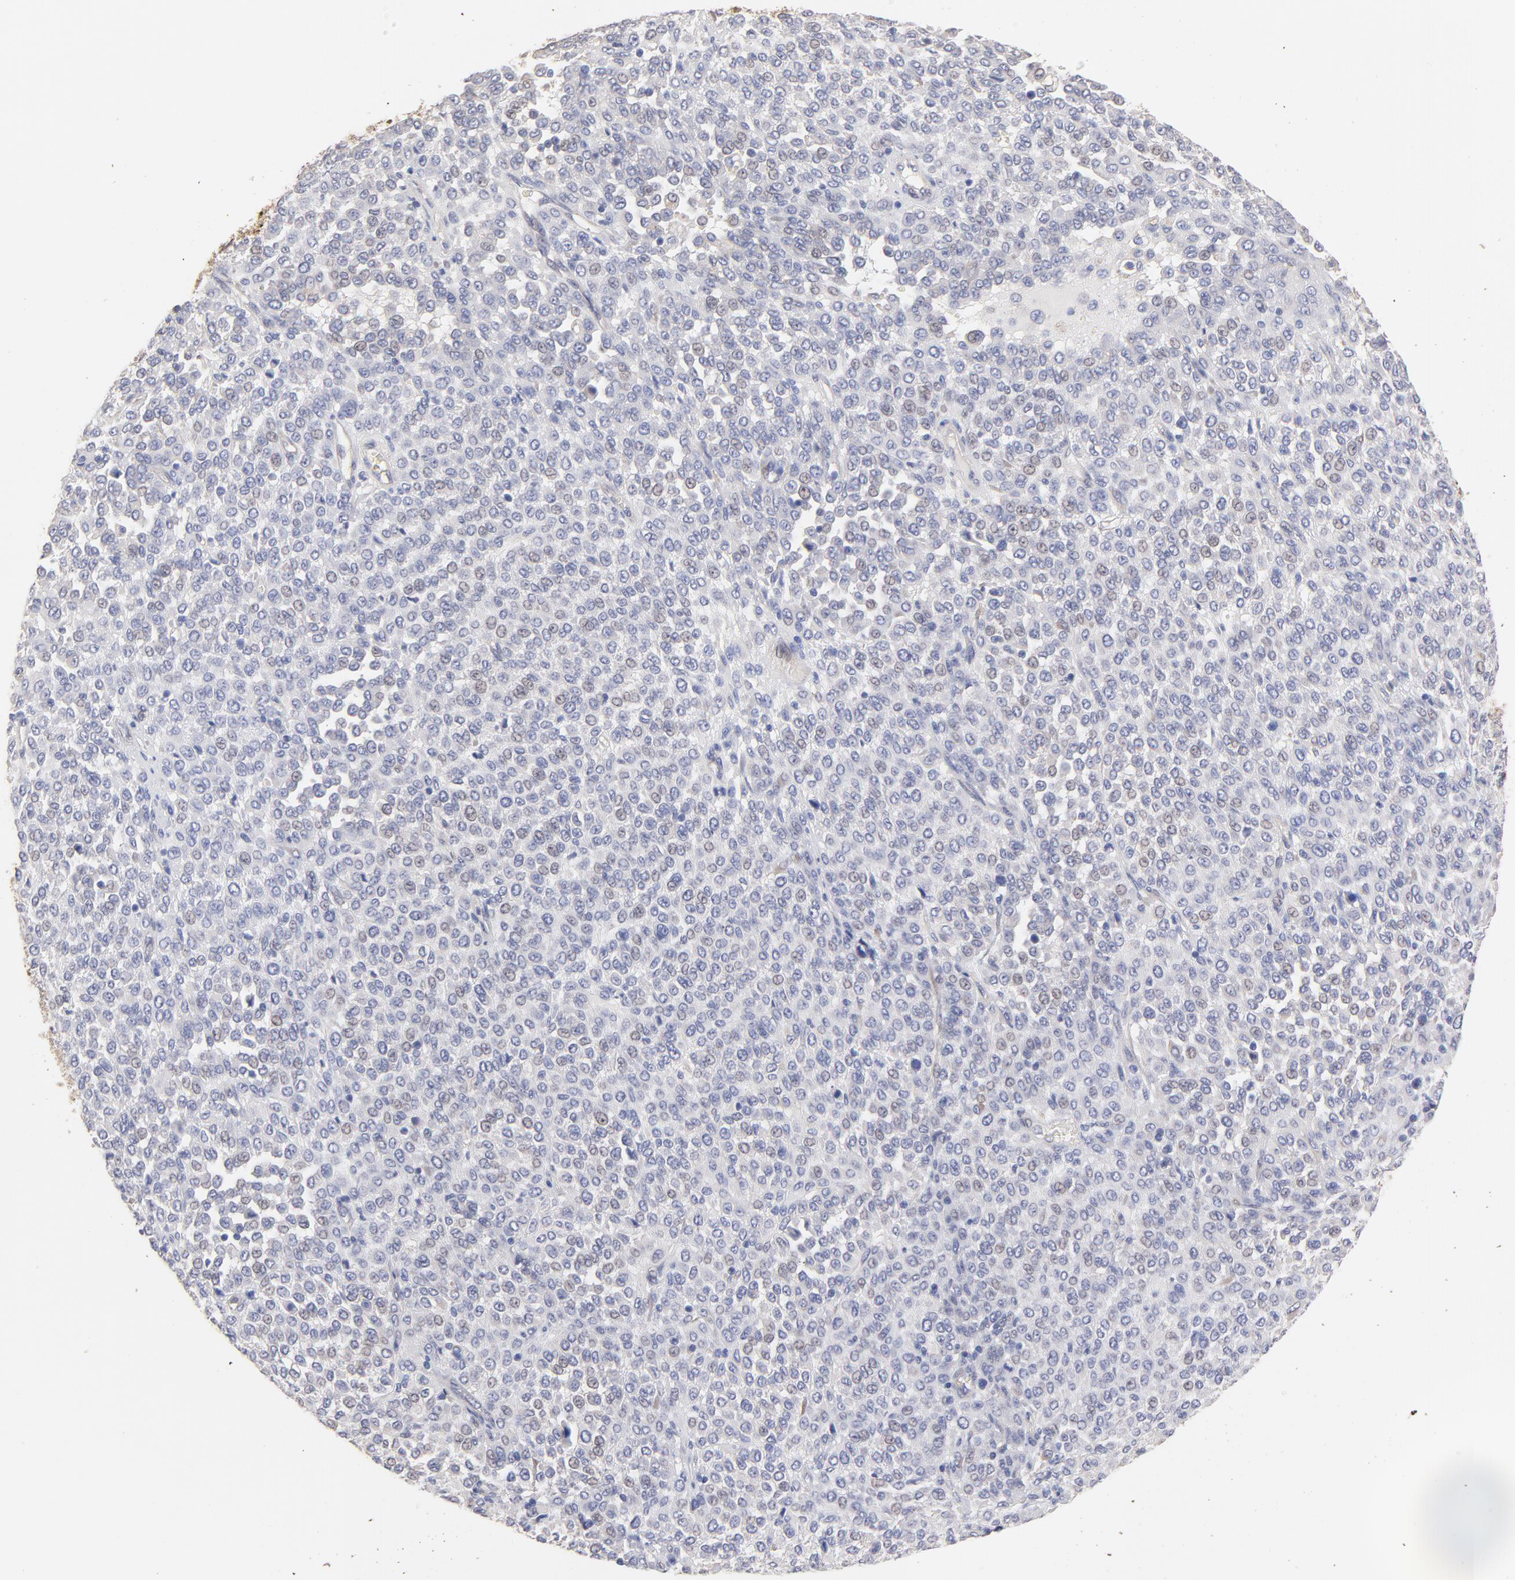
{"staining": {"intensity": "weak", "quantity": "<25%", "location": "cytoplasmic/membranous"}, "tissue": "melanoma", "cell_type": "Tumor cells", "image_type": "cancer", "snomed": [{"axis": "morphology", "description": "Malignant melanoma, Metastatic site"}, {"axis": "topography", "description": "Pancreas"}], "caption": "Immunohistochemistry of melanoma shows no staining in tumor cells. (DAB IHC, high magnification).", "gene": "LRCH2", "patient": {"sex": "female", "age": 30}}